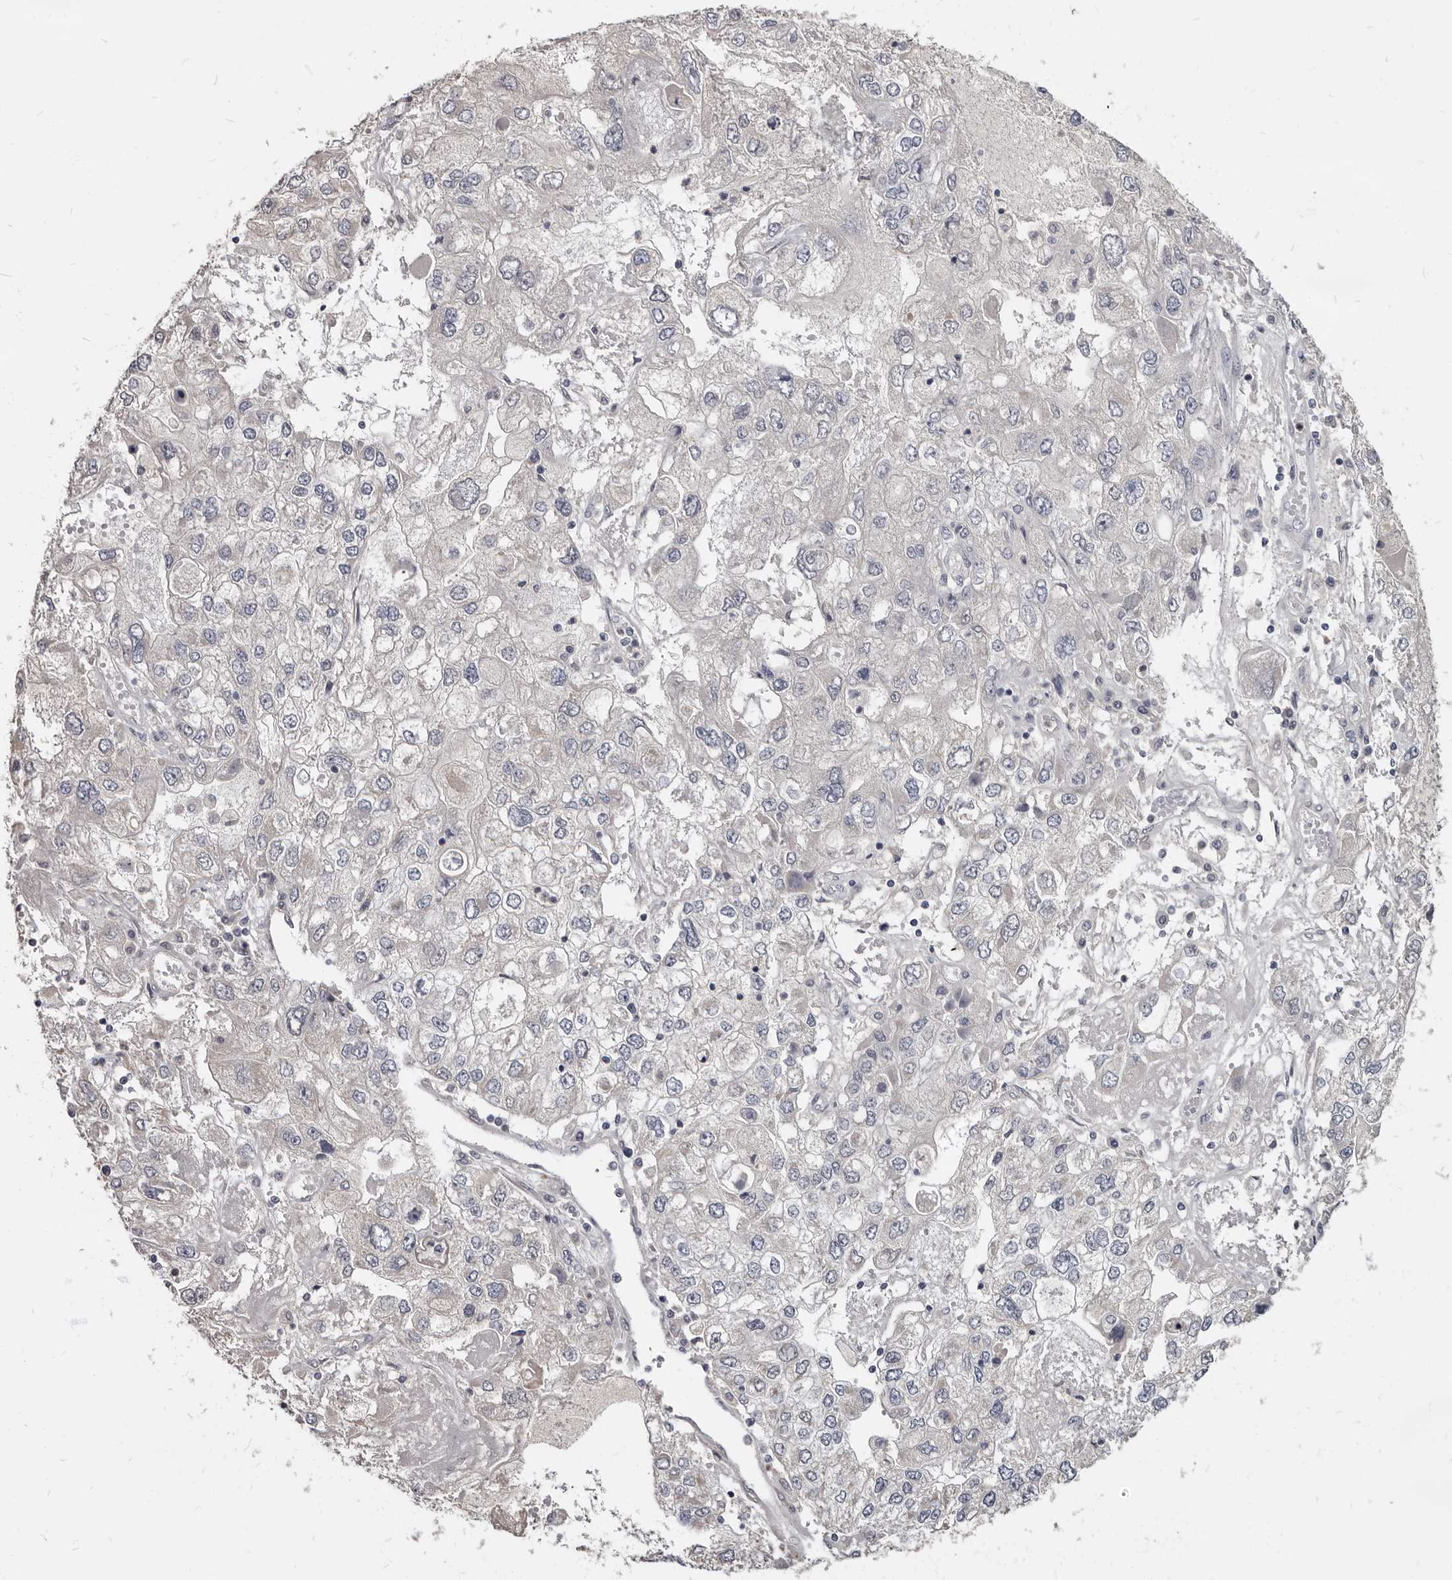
{"staining": {"intensity": "negative", "quantity": "none", "location": "none"}, "tissue": "endometrial cancer", "cell_type": "Tumor cells", "image_type": "cancer", "snomed": [{"axis": "morphology", "description": "Adenocarcinoma, NOS"}, {"axis": "topography", "description": "Endometrium"}], "caption": "Immunohistochemical staining of endometrial cancer reveals no significant staining in tumor cells.", "gene": "MRGPRF", "patient": {"sex": "female", "age": 49}}